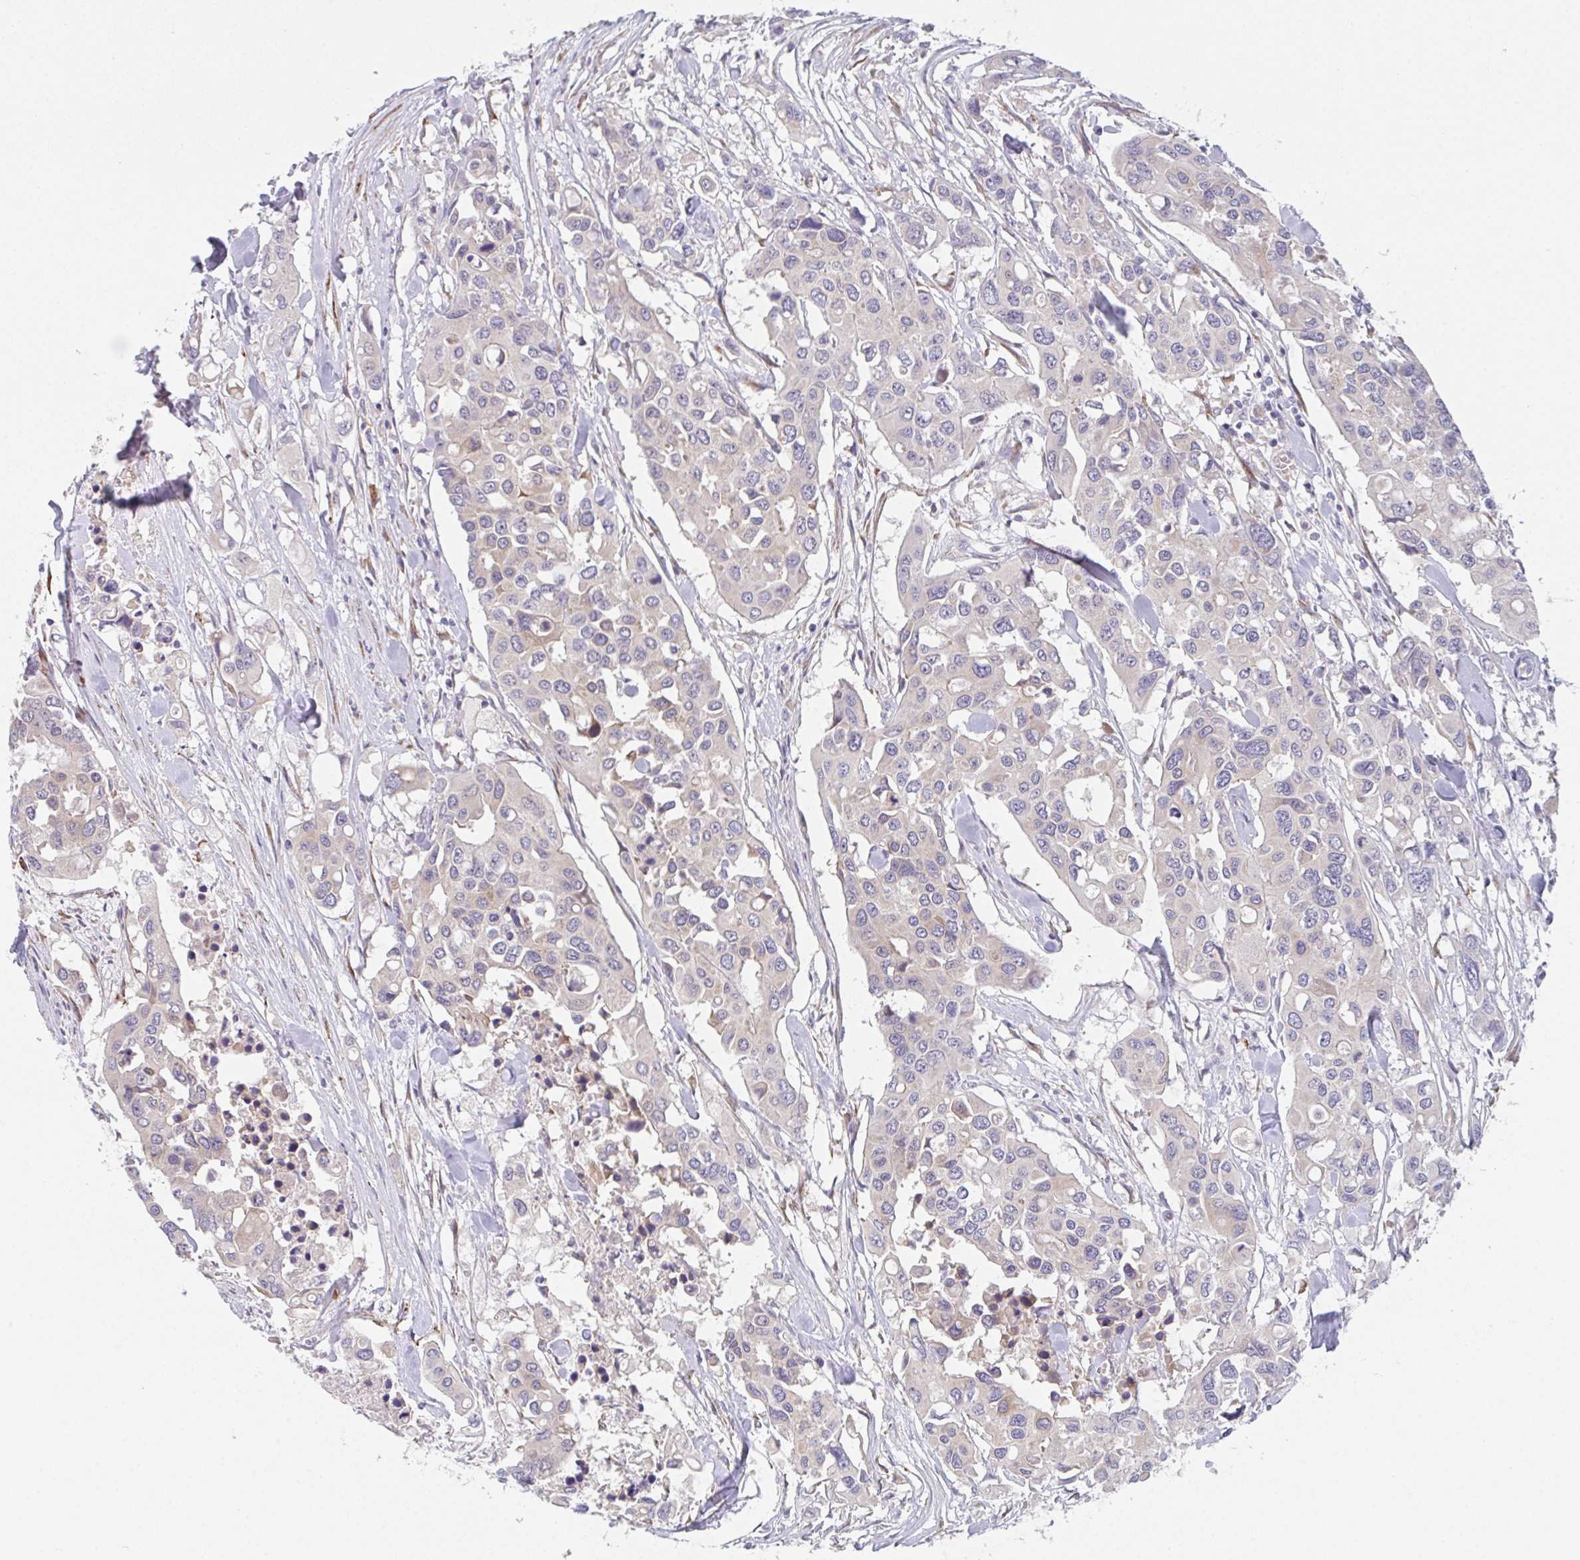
{"staining": {"intensity": "negative", "quantity": "none", "location": "none"}, "tissue": "colorectal cancer", "cell_type": "Tumor cells", "image_type": "cancer", "snomed": [{"axis": "morphology", "description": "Adenocarcinoma, NOS"}, {"axis": "topography", "description": "Colon"}], "caption": "Colorectal cancer was stained to show a protein in brown. There is no significant positivity in tumor cells.", "gene": "TSPAN31", "patient": {"sex": "male", "age": 77}}